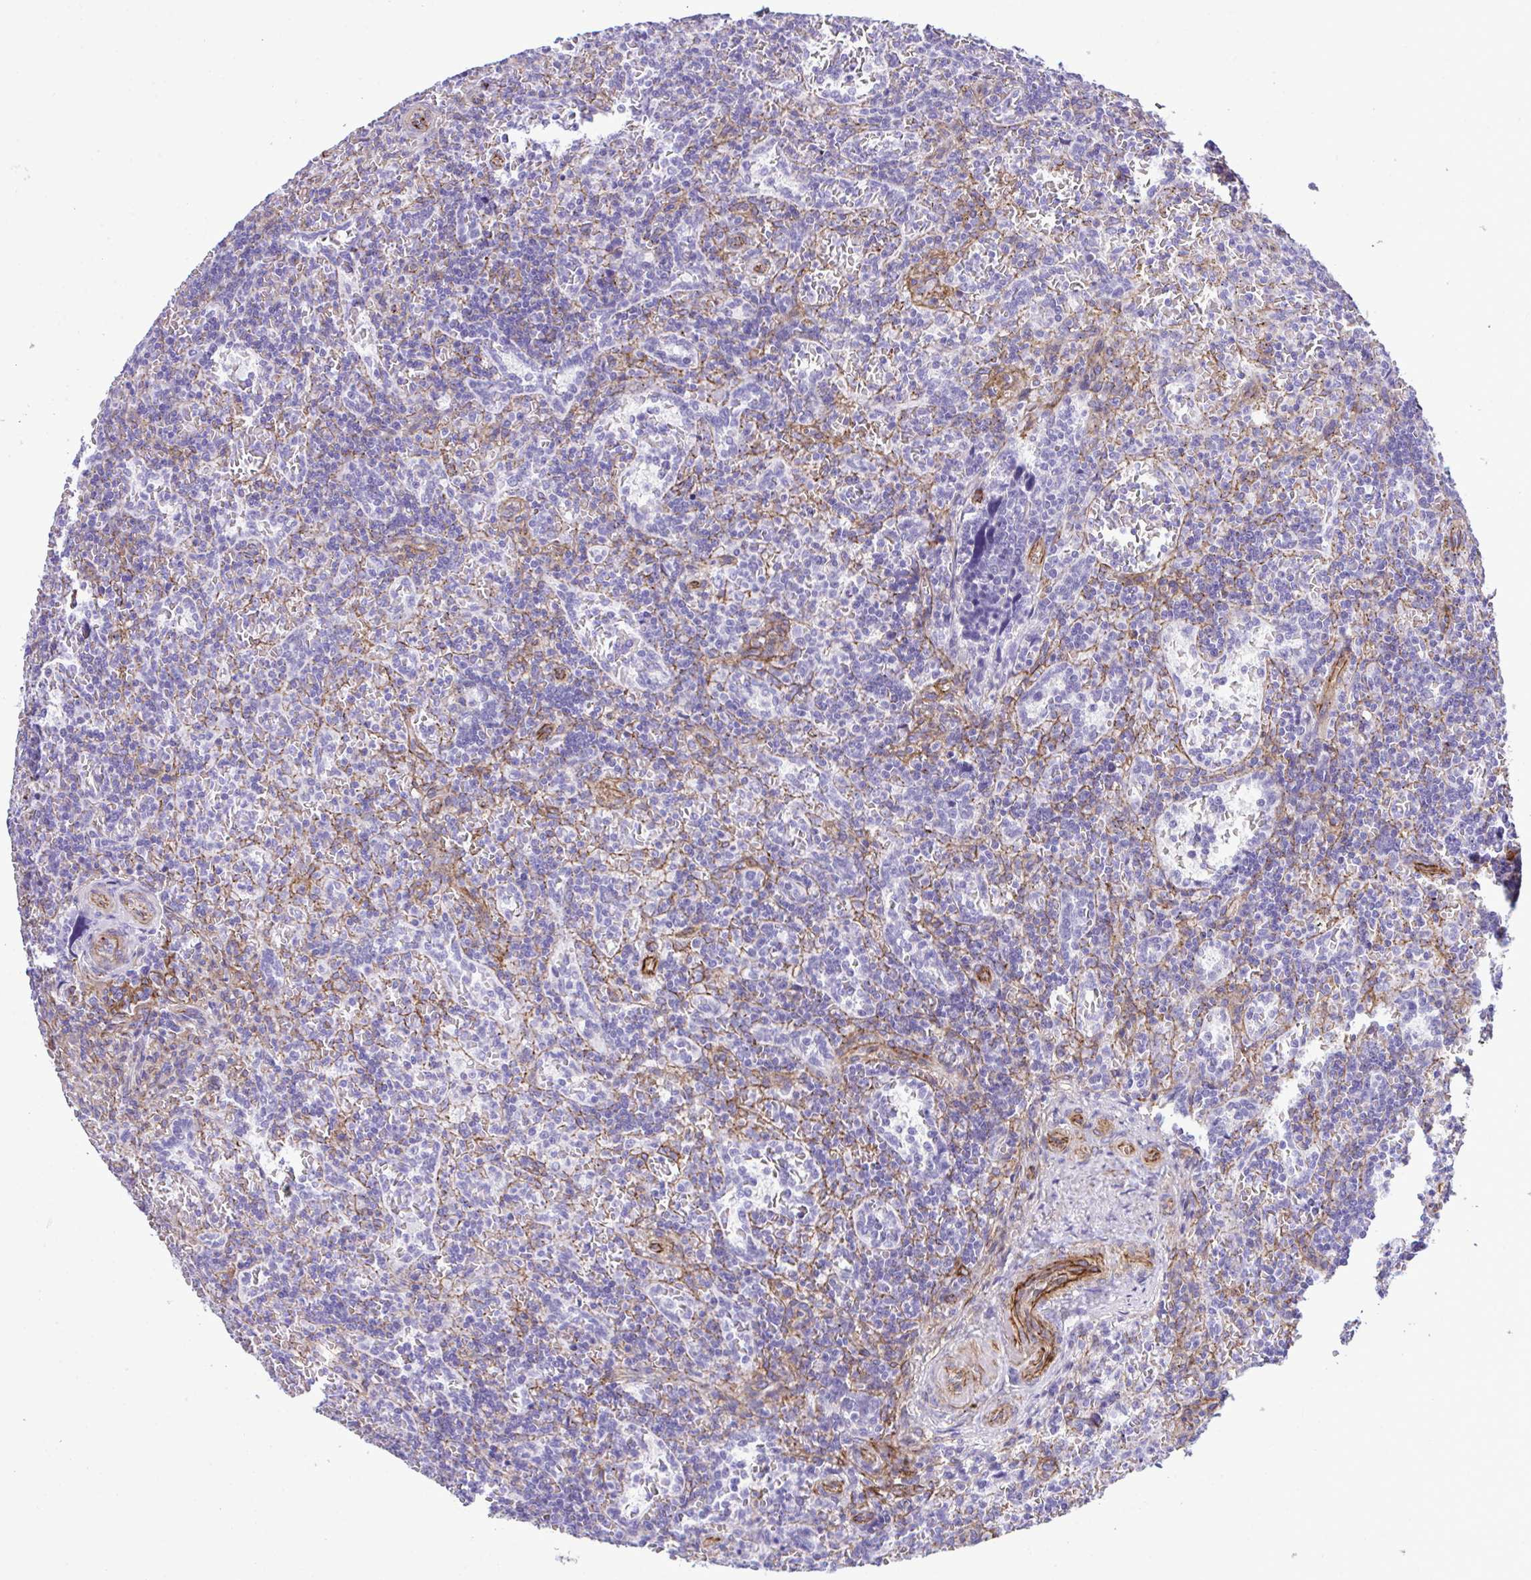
{"staining": {"intensity": "negative", "quantity": "none", "location": "none"}, "tissue": "lymphoma", "cell_type": "Tumor cells", "image_type": "cancer", "snomed": [{"axis": "morphology", "description": "Malignant lymphoma, non-Hodgkin's type, Low grade"}, {"axis": "topography", "description": "Spleen"}], "caption": "High magnification brightfield microscopy of lymphoma stained with DAB (3,3'-diaminobenzidine) (brown) and counterstained with hematoxylin (blue): tumor cells show no significant expression.", "gene": "SYNPO2L", "patient": {"sex": "male", "age": 73}}